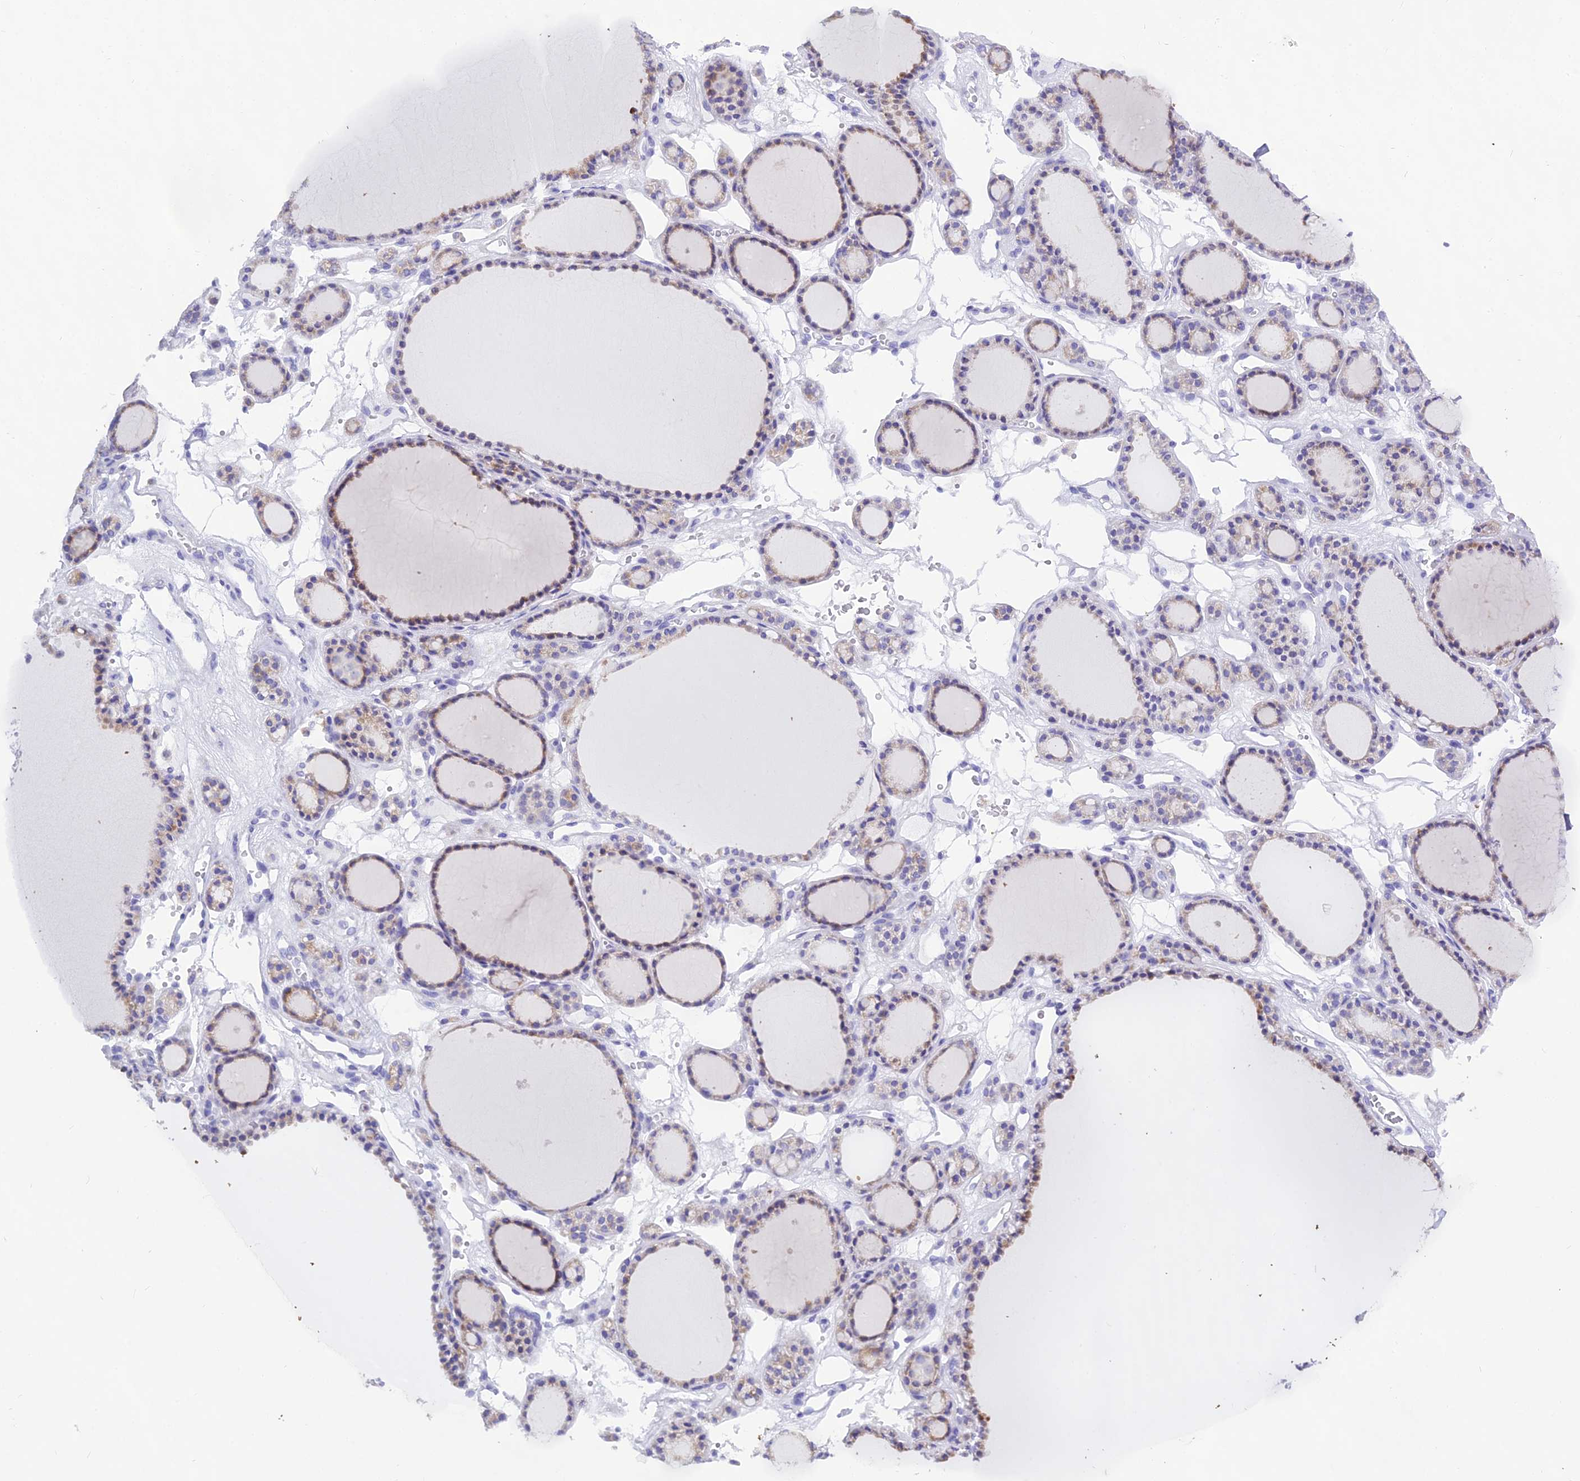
{"staining": {"intensity": "weak", "quantity": "25%-75%", "location": "cytoplasmic/membranous"}, "tissue": "thyroid gland", "cell_type": "Glandular cells", "image_type": "normal", "snomed": [{"axis": "morphology", "description": "Normal tissue, NOS"}, {"axis": "topography", "description": "Thyroid gland"}], "caption": "Weak cytoplasmic/membranous staining for a protein is appreciated in about 25%-75% of glandular cells of benign thyroid gland using immunohistochemistry.", "gene": "CD5", "patient": {"sex": "female", "age": 28}}